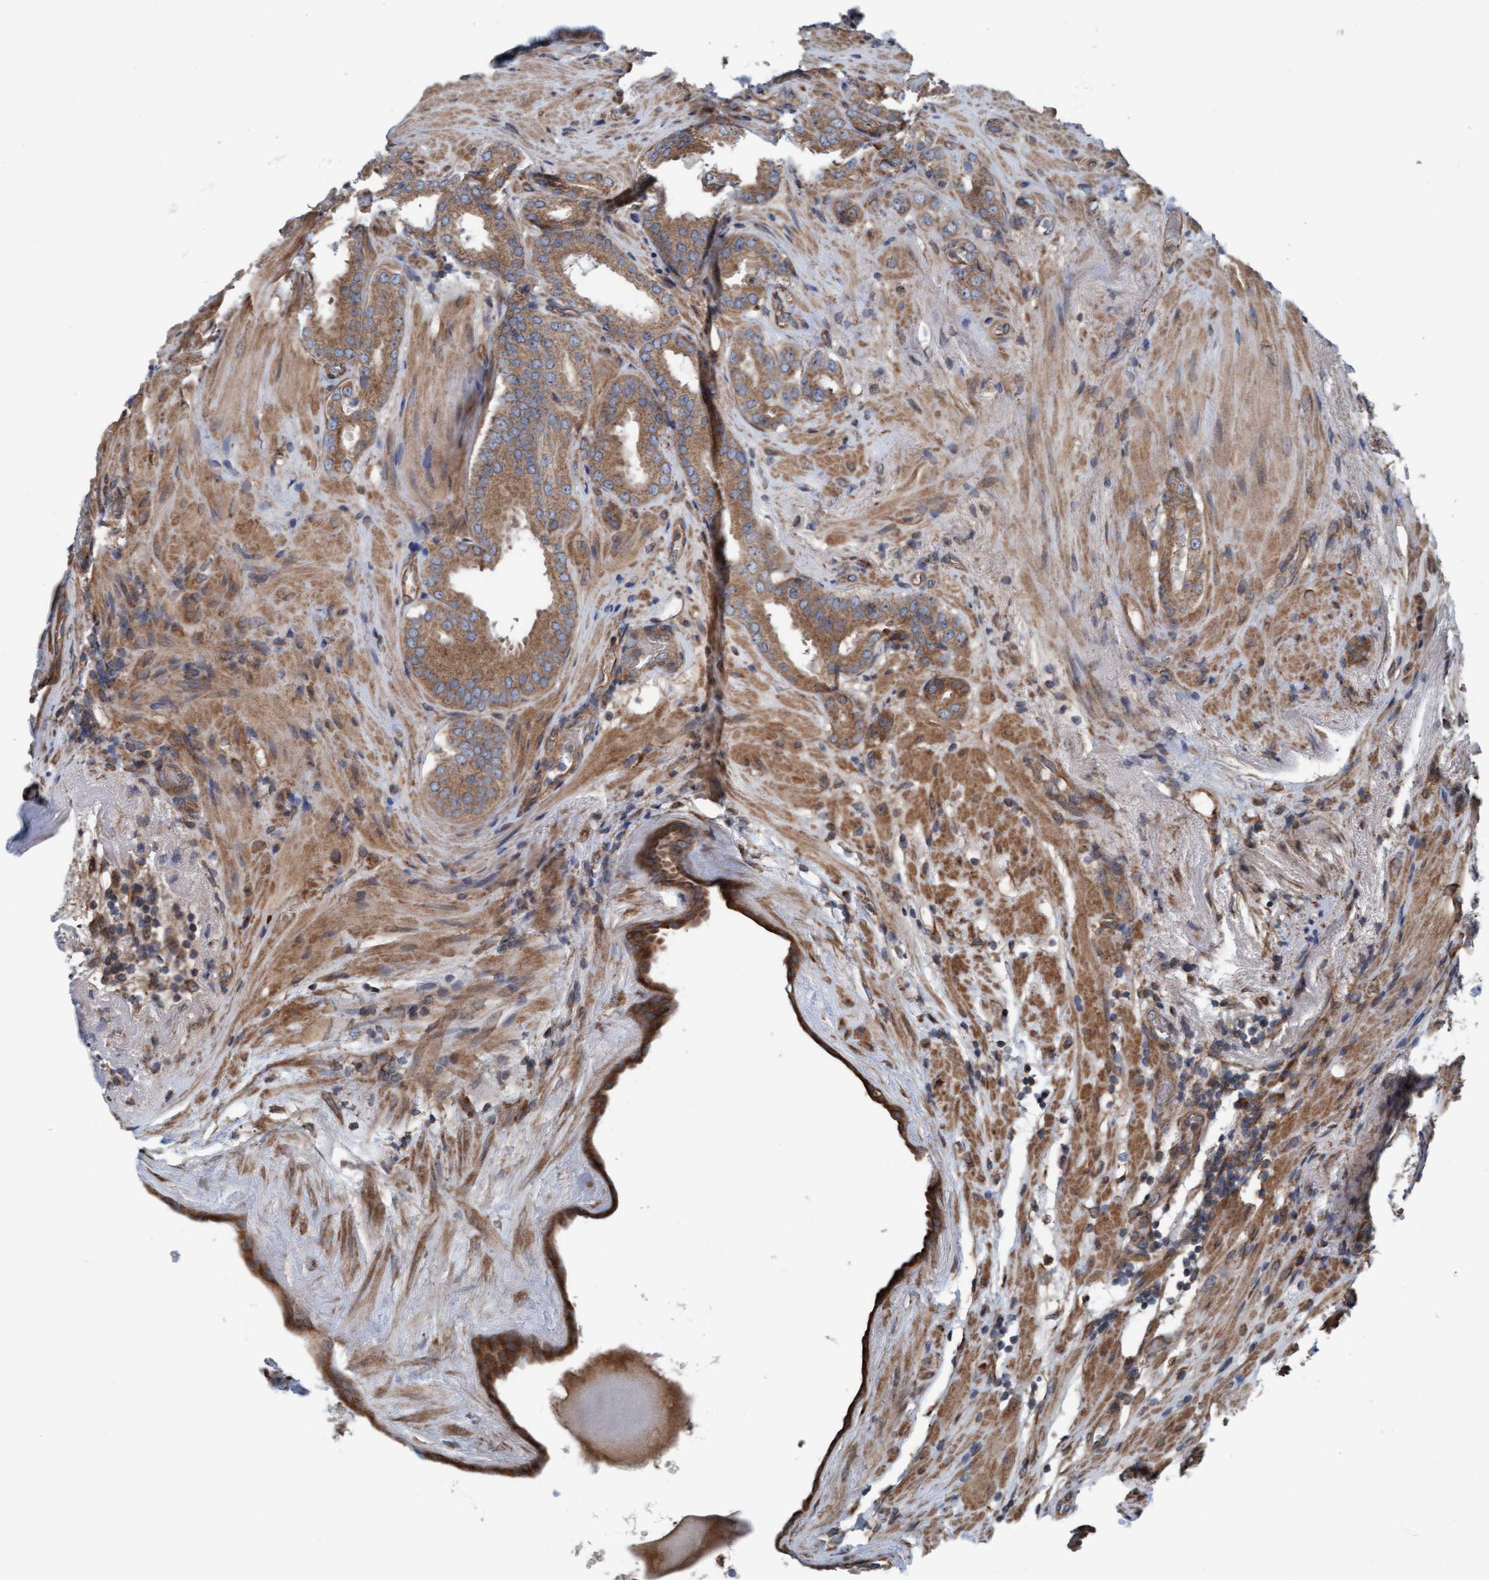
{"staining": {"intensity": "moderate", "quantity": ">75%", "location": "cytoplasmic/membranous"}, "tissue": "prostate cancer", "cell_type": "Tumor cells", "image_type": "cancer", "snomed": [{"axis": "morphology", "description": "Adenocarcinoma, Low grade"}, {"axis": "topography", "description": "Prostate"}], "caption": "This image displays immunohistochemistry staining of low-grade adenocarcinoma (prostate), with medium moderate cytoplasmic/membranous expression in approximately >75% of tumor cells.", "gene": "RAP1GAP2", "patient": {"sex": "male", "age": 69}}